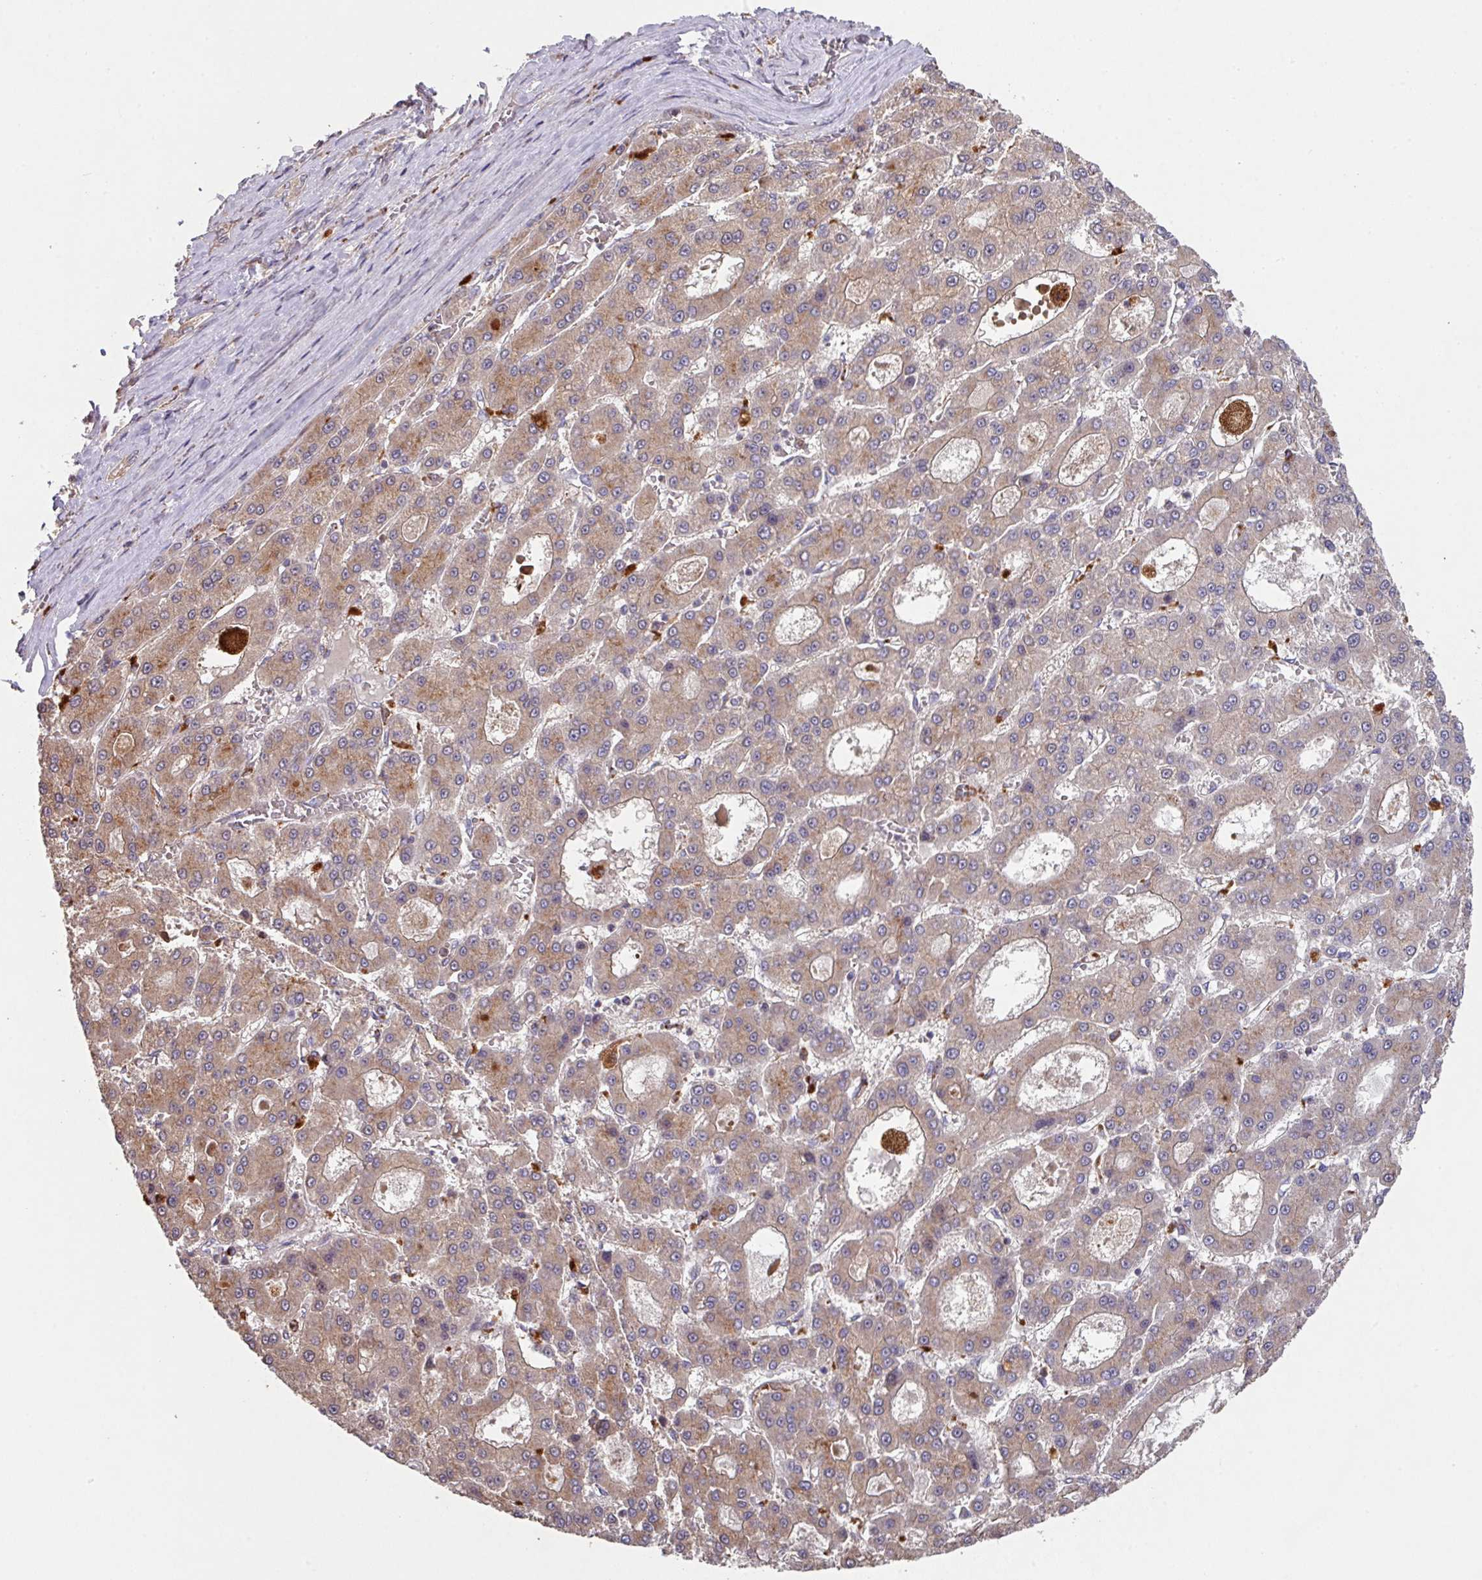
{"staining": {"intensity": "moderate", "quantity": ">75%", "location": "cytoplasmic/membranous"}, "tissue": "liver cancer", "cell_type": "Tumor cells", "image_type": "cancer", "snomed": [{"axis": "morphology", "description": "Carcinoma, Hepatocellular, NOS"}, {"axis": "topography", "description": "Liver"}], "caption": "Human liver cancer stained with a protein marker displays moderate staining in tumor cells.", "gene": "TRIM14", "patient": {"sex": "male", "age": 70}}